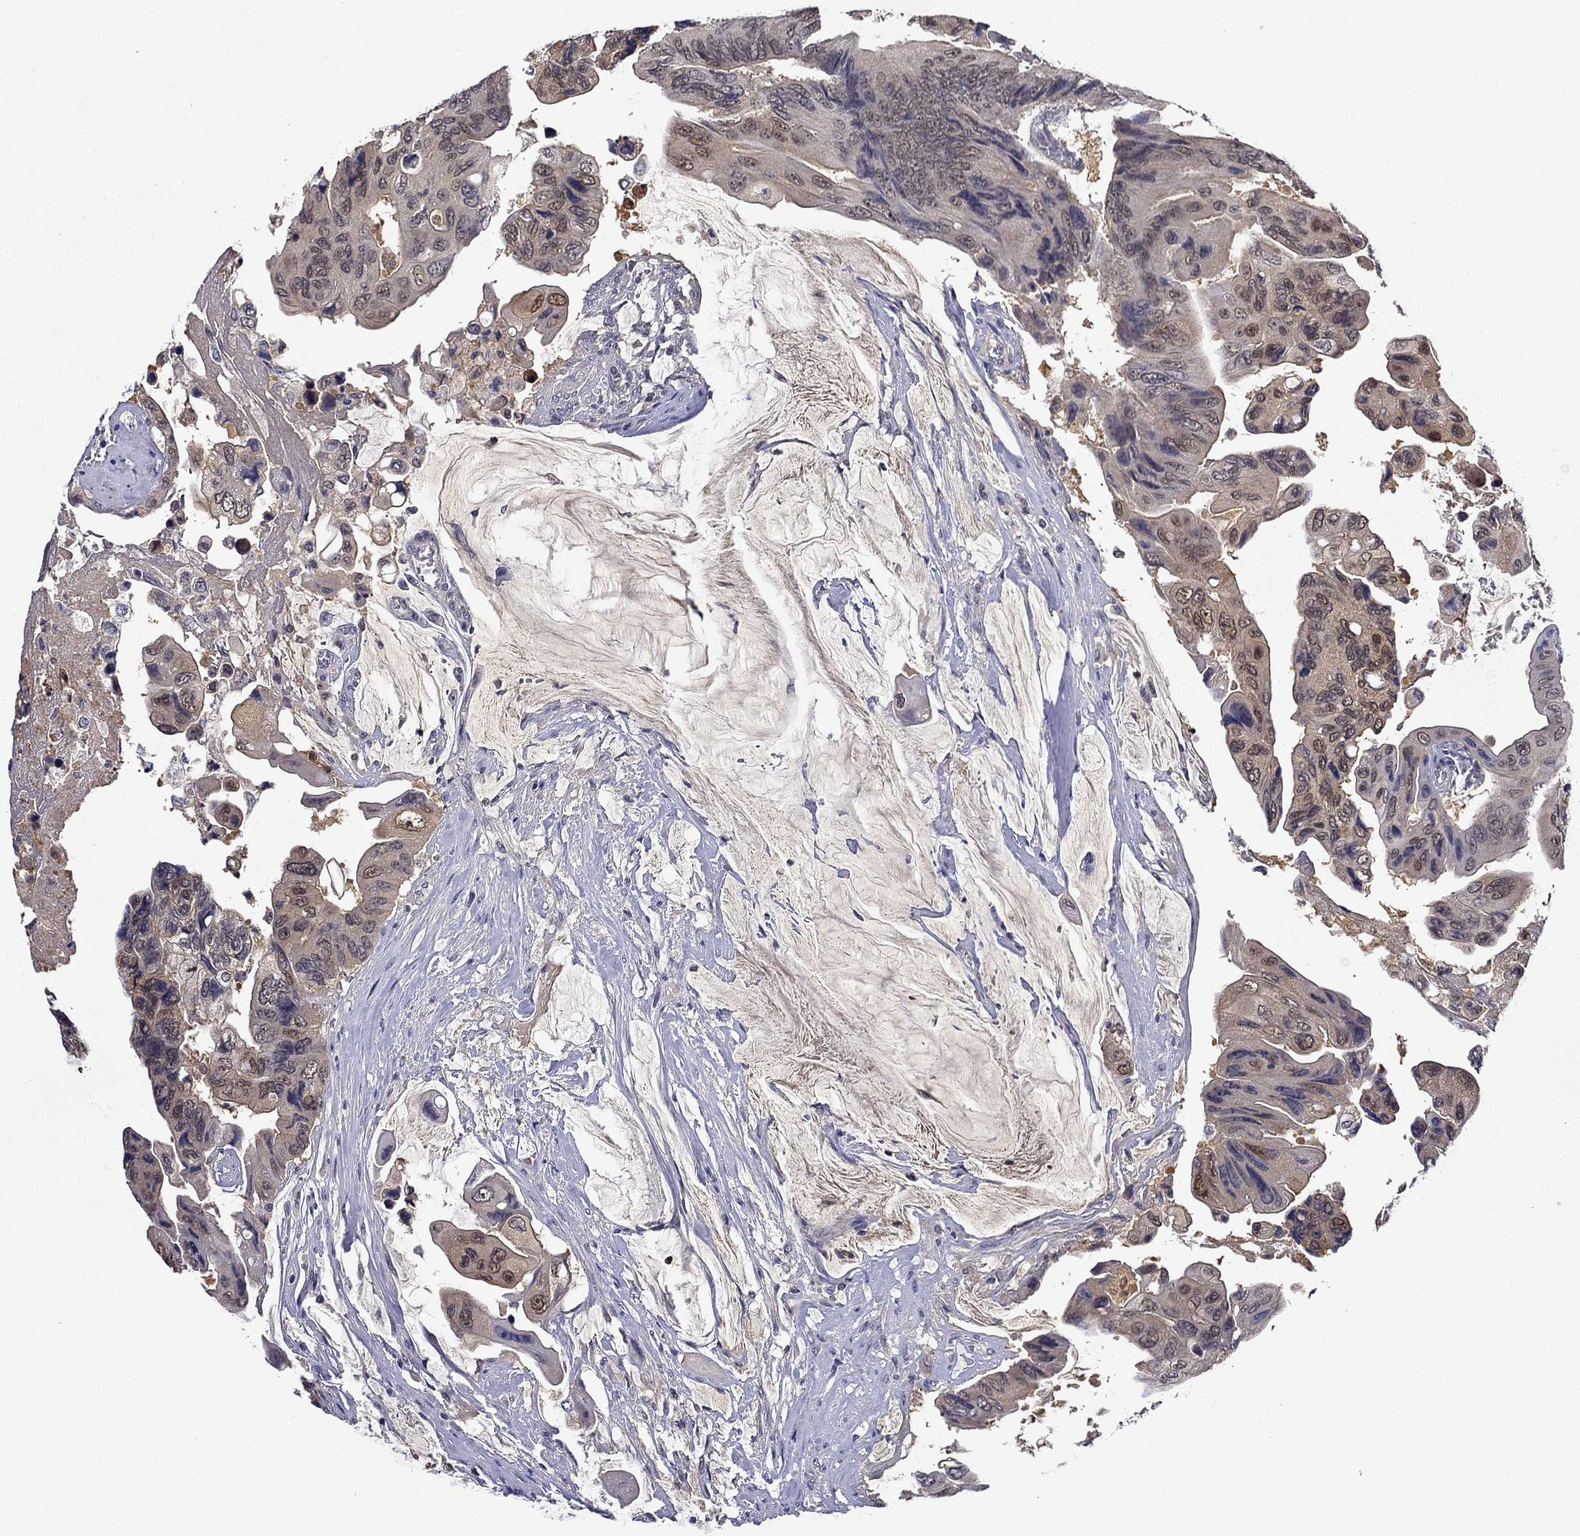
{"staining": {"intensity": "weak", "quantity": "25%-75%", "location": "cytoplasmic/membranous"}, "tissue": "colorectal cancer", "cell_type": "Tumor cells", "image_type": "cancer", "snomed": [{"axis": "morphology", "description": "Adenocarcinoma, NOS"}, {"axis": "topography", "description": "Rectum"}], "caption": "Colorectal cancer (adenocarcinoma) stained for a protein (brown) reveals weak cytoplasmic/membranous positive expression in about 25%-75% of tumor cells.", "gene": "DDTL", "patient": {"sex": "male", "age": 63}}